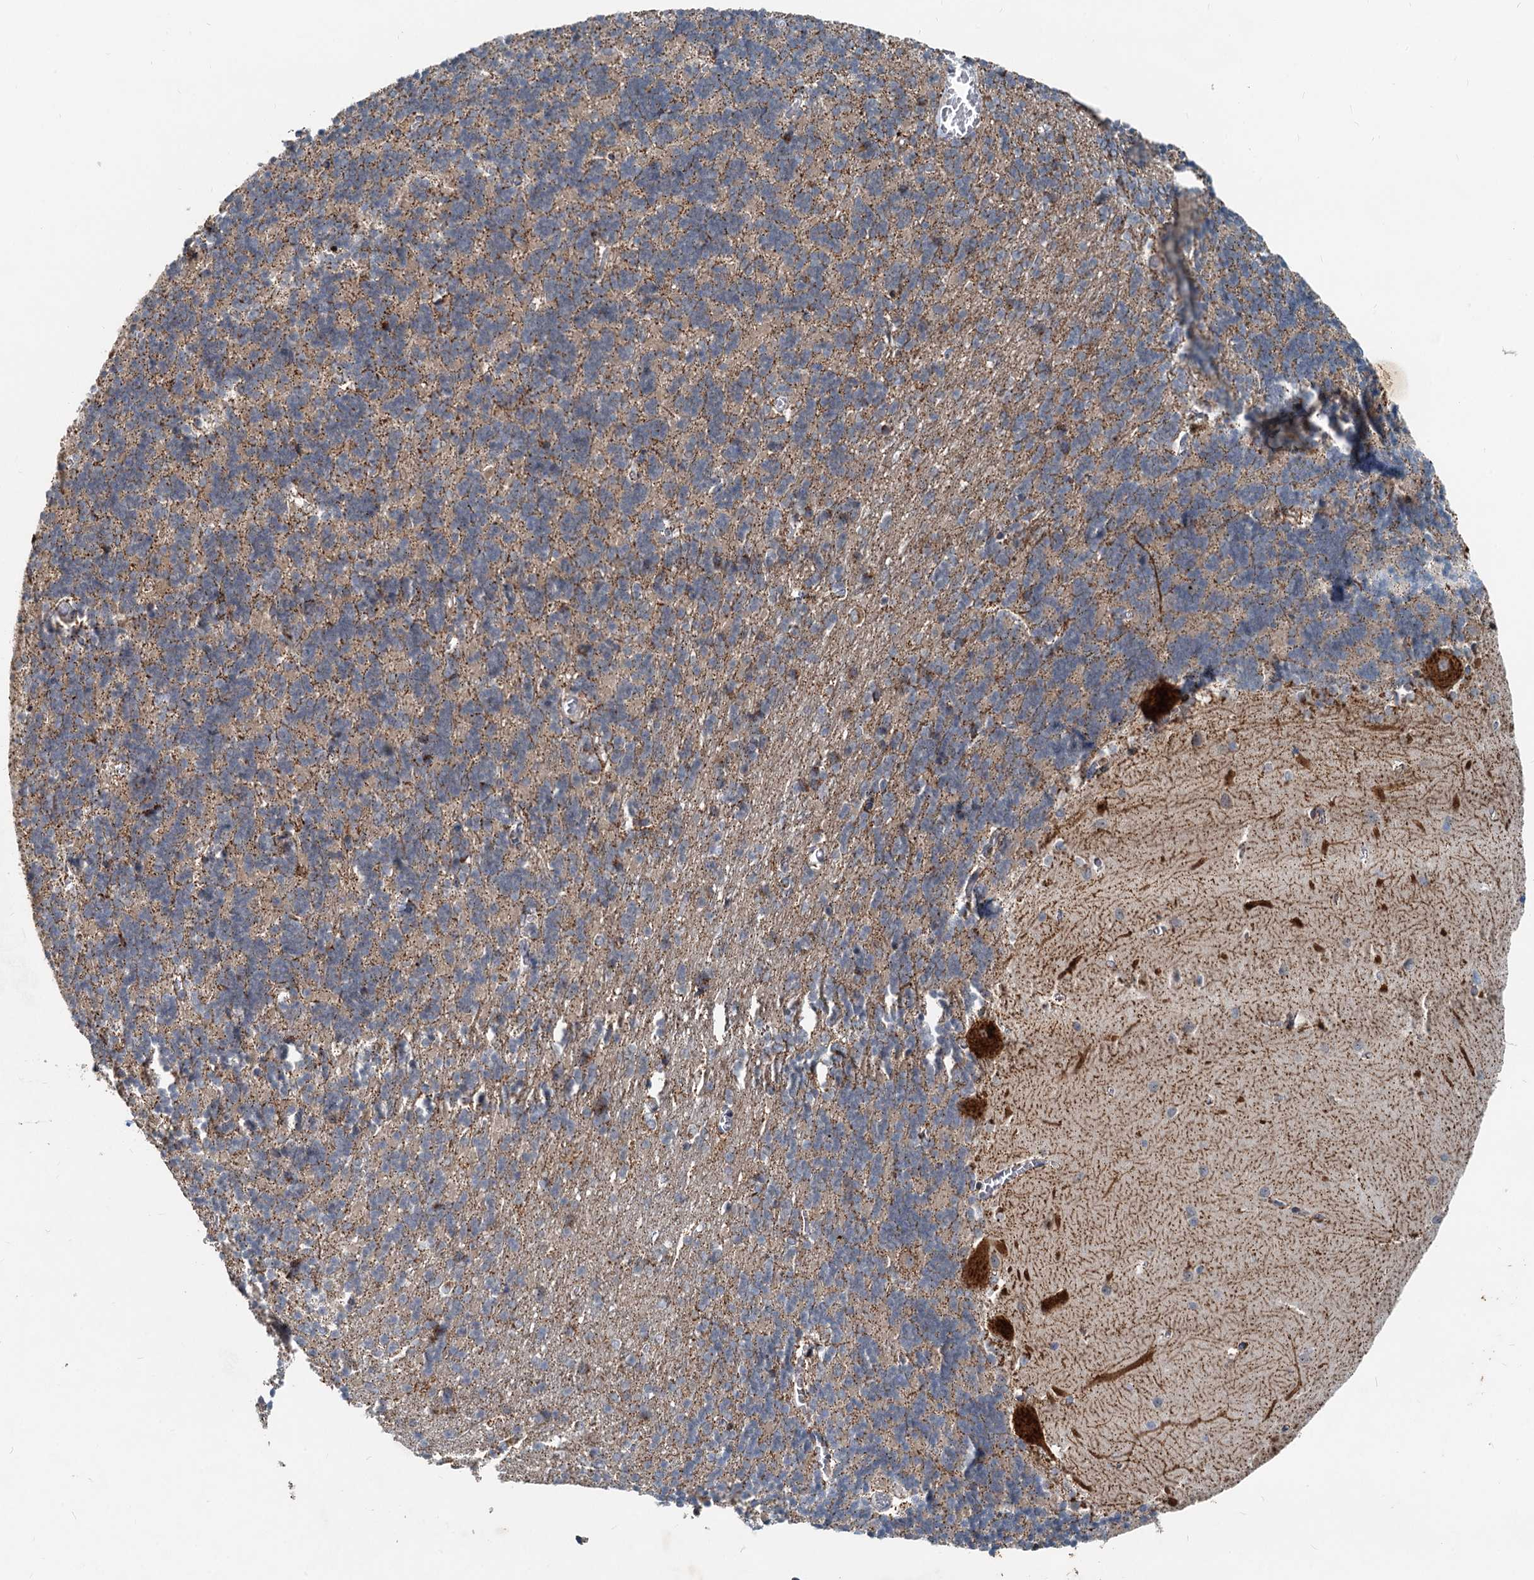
{"staining": {"intensity": "moderate", "quantity": ">75%", "location": "cytoplasmic/membranous"}, "tissue": "cerebellum", "cell_type": "Cells in granular layer", "image_type": "normal", "snomed": [{"axis": "morphology", "description": "Normal tissue, NOS"}, {"axis": "topography", "description": "Cerebellum"}], "caption": "The image shows a brown stain indicating the presence of a protein in the cytoplasmic/membranous of cells in granular layer in cerebellum. (IHC, brightfield microscopy, high magnification).", "gene": "CEP68", "patient": {"sex": "male", "age": 37}}